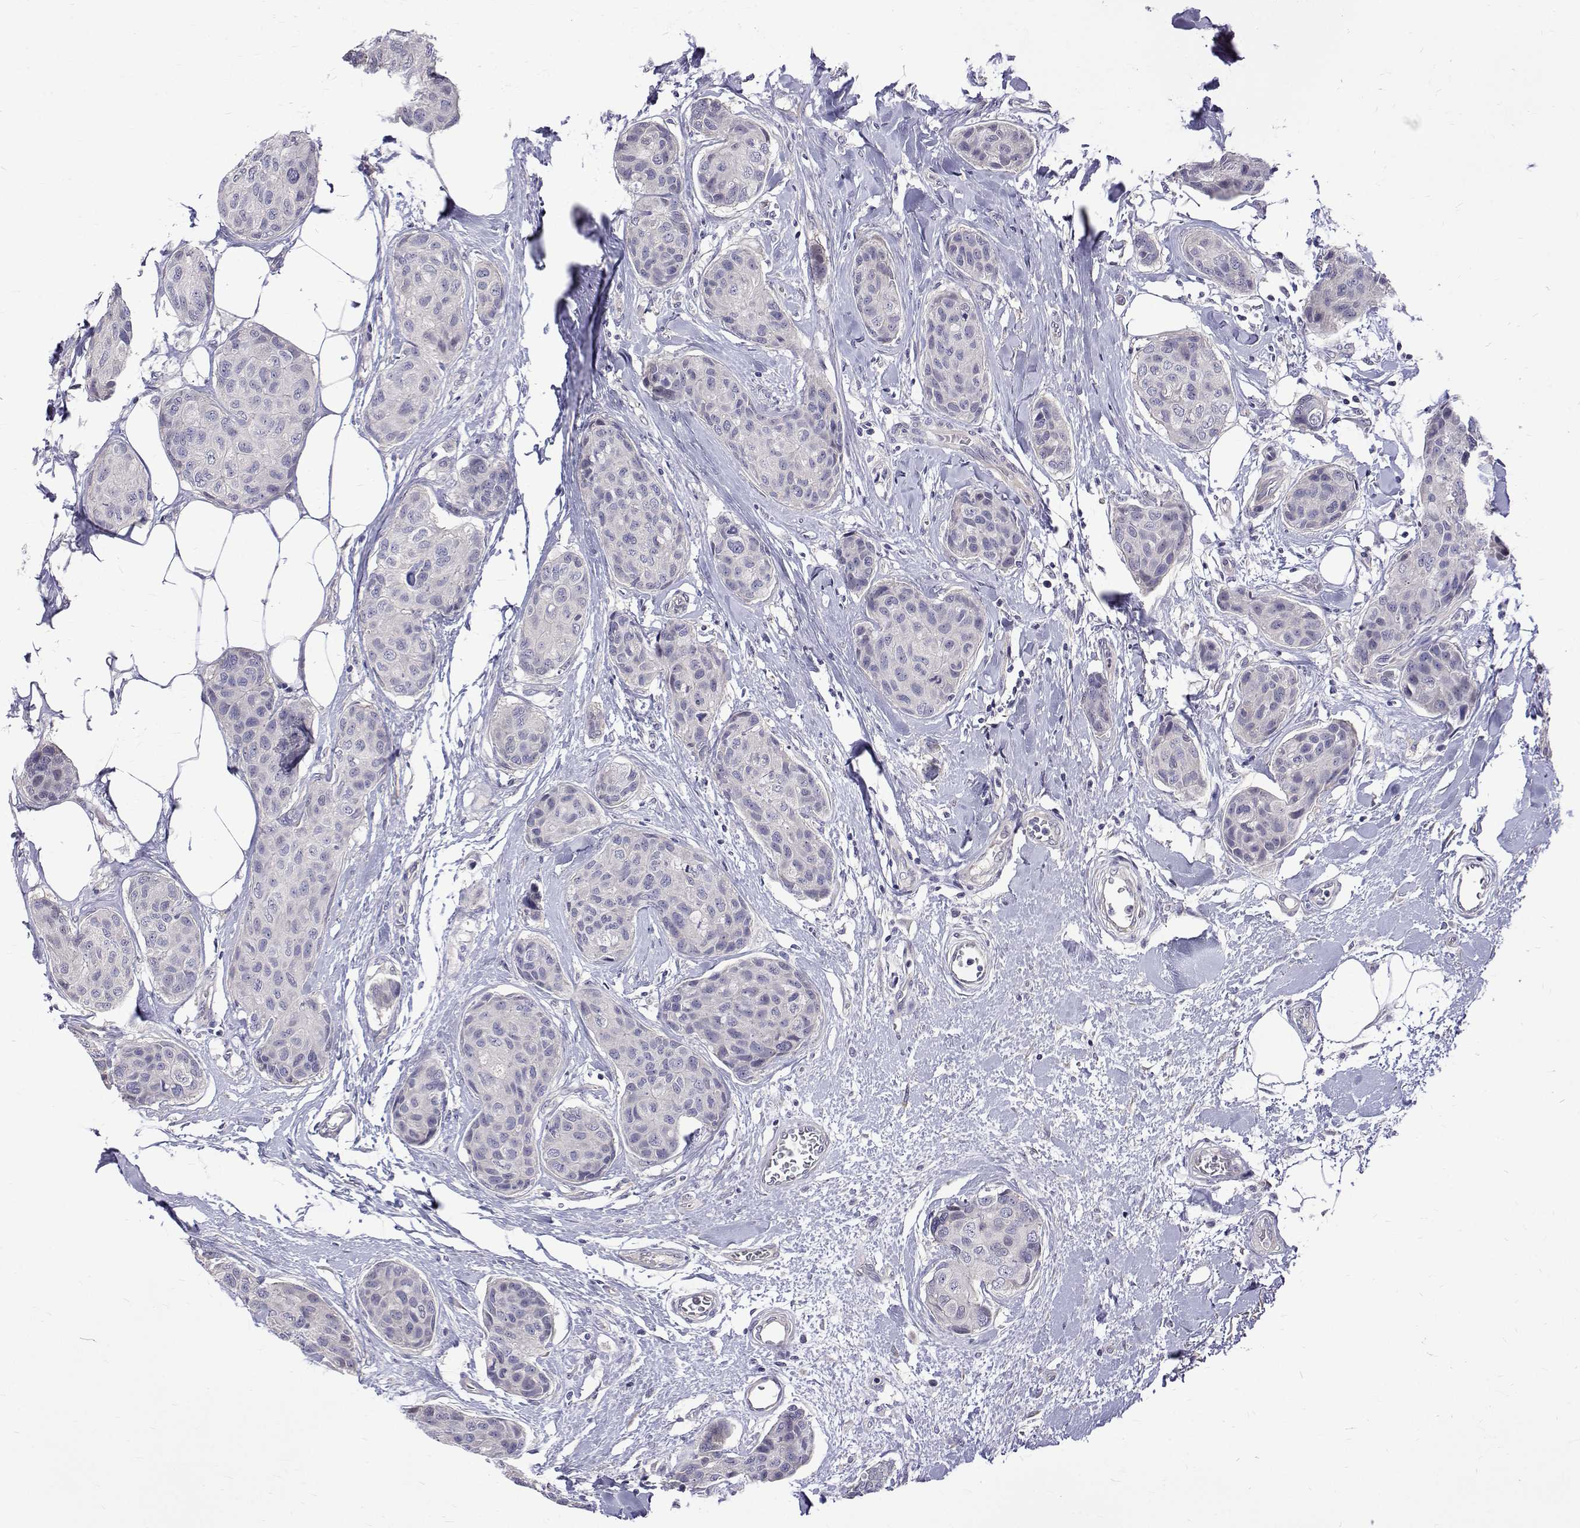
{"staining": {"intensity": "negative", "quantity": "none", "location": "none"}, "tissue": "breast cancer", "cell_type": "Tumor cells", "image_type": "cancer", "snomed": [{"axis": "morphology", "description": "Duct carcinoma"}, {"axis": "topography", "description": "Breast"}], "caption": "This image is of breast cancer (infiltrating ductal carcinoma) stained with immunohistochemistry to label a protein in brown with the nuclei are counter-stained blue. There is no staining in tumor cells.", "gene": "PADI1", "patient": {"sex": "female", "age": 80}}